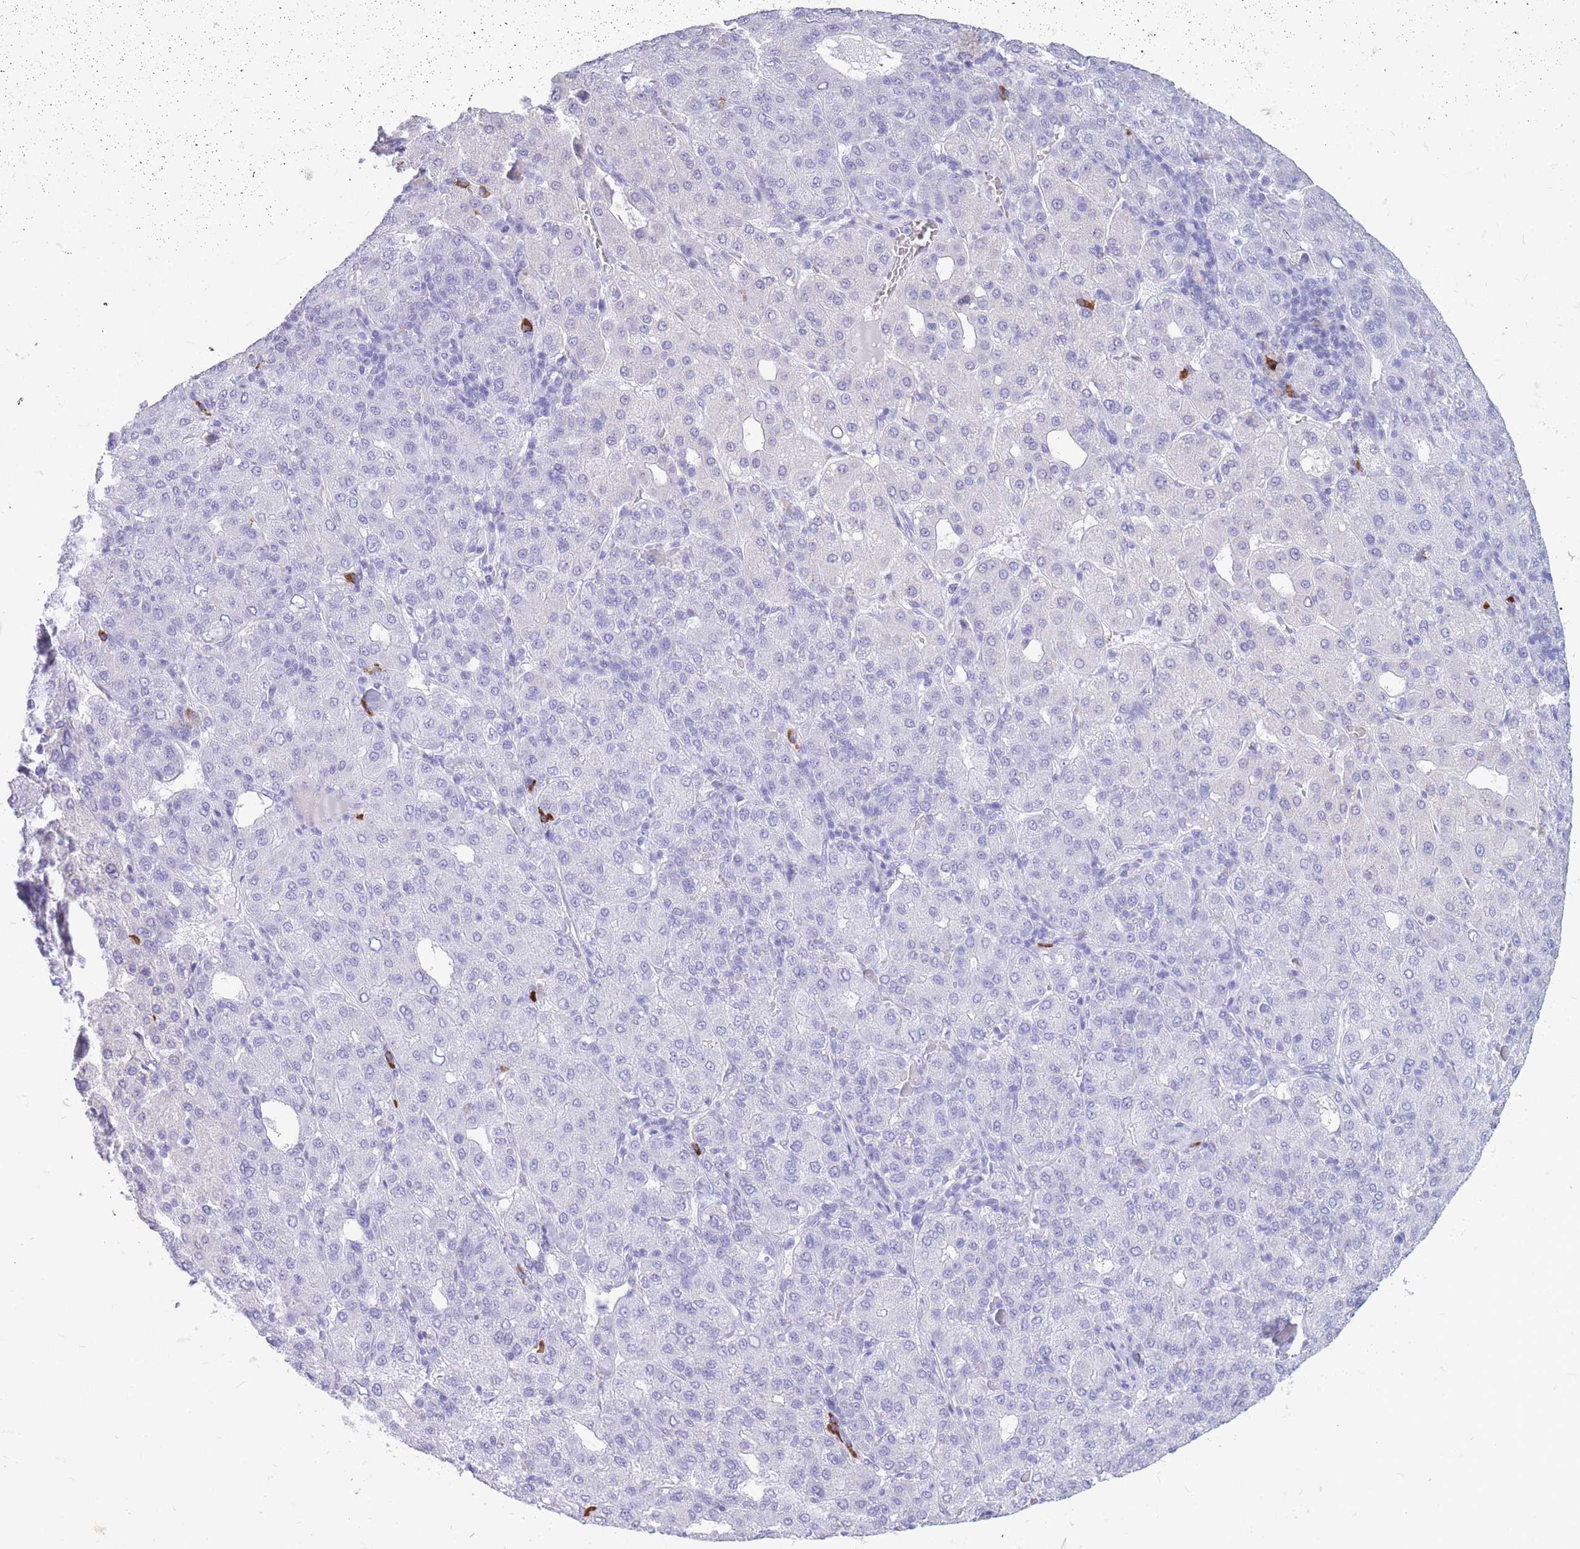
{"staining": {"intensity": "negative", "quantity": "none", "location": "none"}, "tissue": "liver cancer", "cell_type": "Tumor cells", "image_type": "cancer", "snomed": [{"axis": "morphology", "description": "Carcinoma, Hepatocellular, NOS"}, {"axis": "topography", "description": "Liver"}], "caption": "Immunohistochemical staining of liver hepatocellular carcinoma reveals no significant expression in tumor cells.", "gene": "ZFP37", "patient": {"sex": "male", "age": 65}}